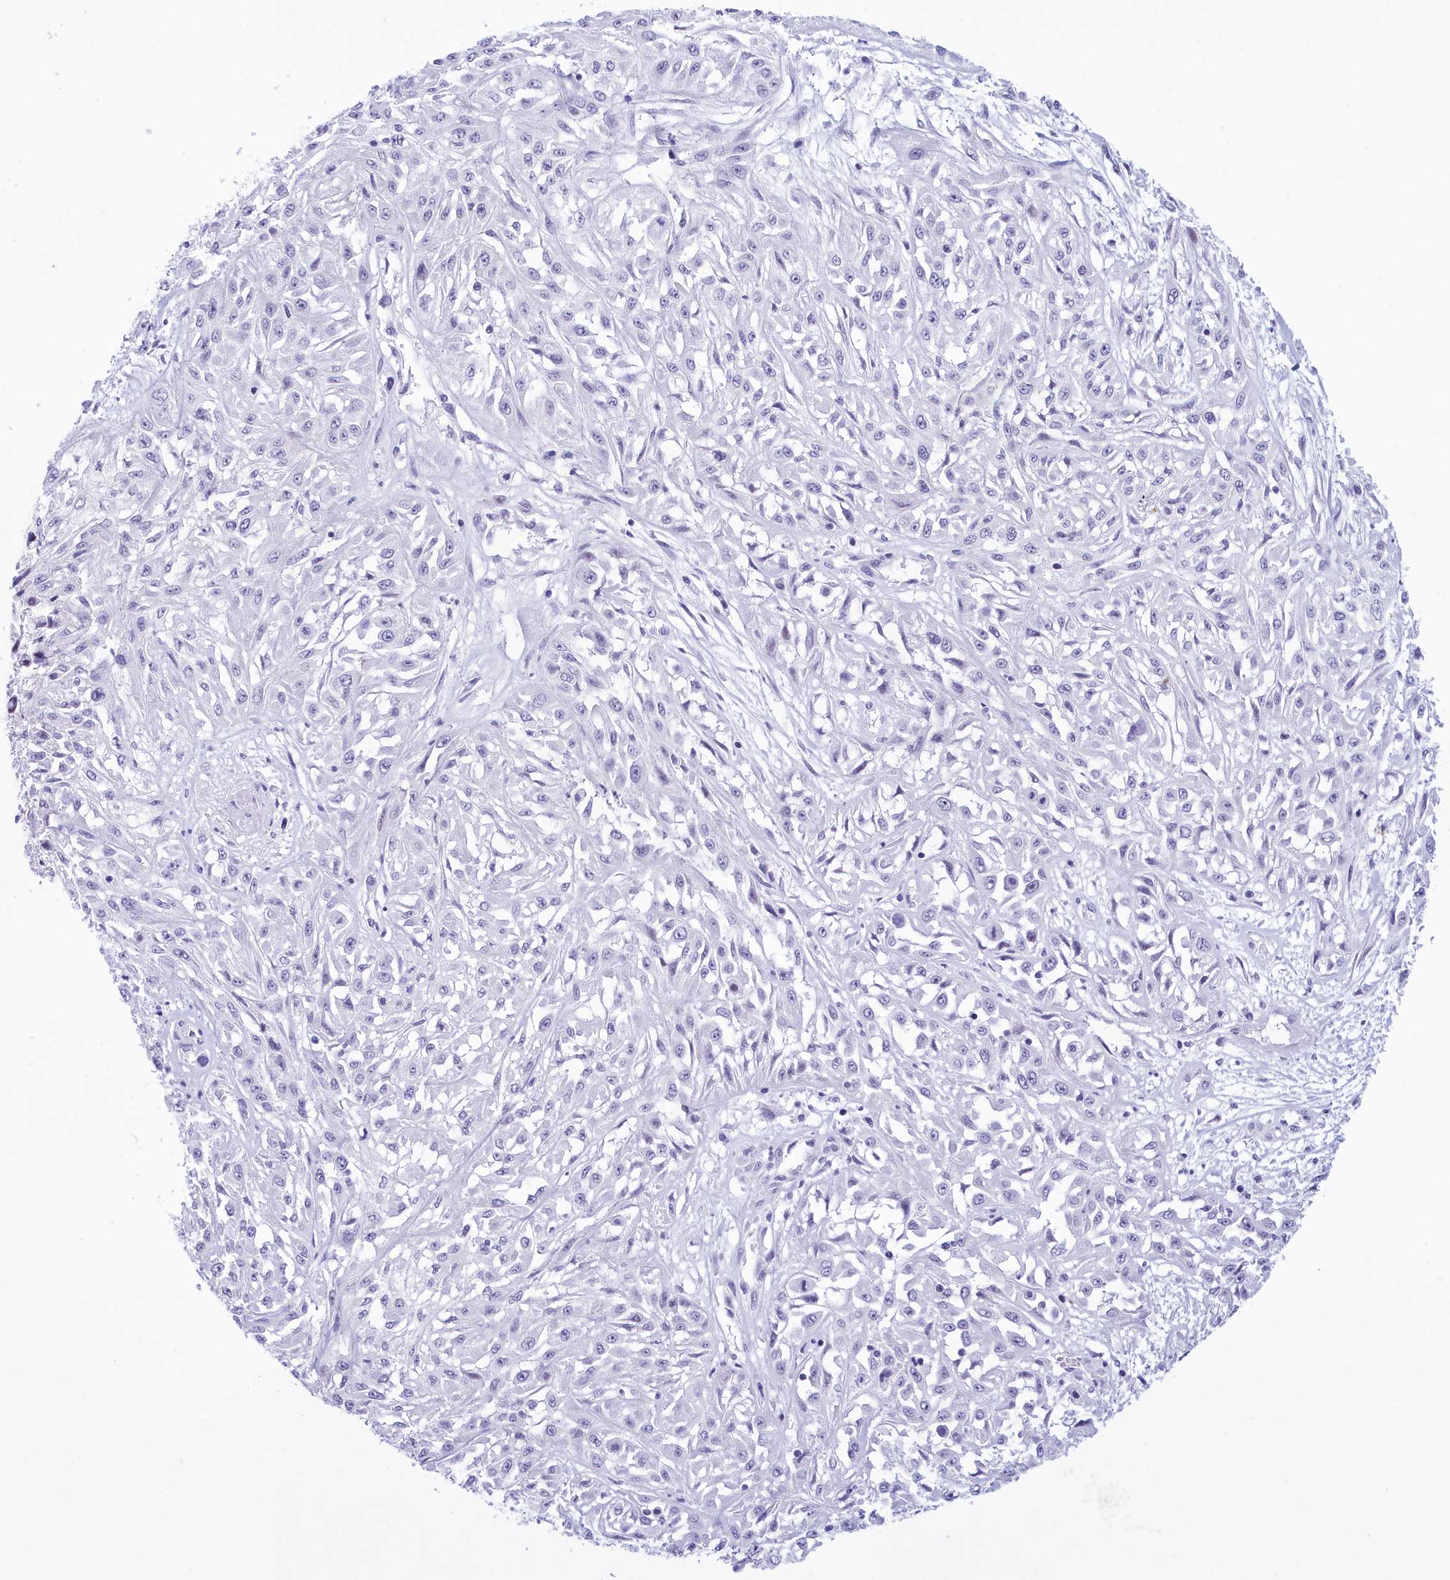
{"staining": {"intensity": "negative", "quantity": "none", "location": "none"}, "tissue": "skin cancer", "cell_type": "Tumor cells", "image_type": "cancer", "snomed": [{"axis": "morphology", "description": "Squamous cell carcinoma, NOS"}, {"axis": "morphology", "description": "Squamous cell carcinoma, metastatic, NOS"}, {"axis": "topography", "description": "Skin"}, {"axis": "topography", "description": "Lymph node"}], "caption": "Tumor cells are negative for protein expression in human skin cancer. The staining was performed using DAB (3,3'-diaminobenzidine) to visualize the protein expression in brown, while the nuclei were stained in blue with hematoxylin (Magnification: 20x).", "gene": "SNX20", "patient": {"sex": "male", "age": 75}}